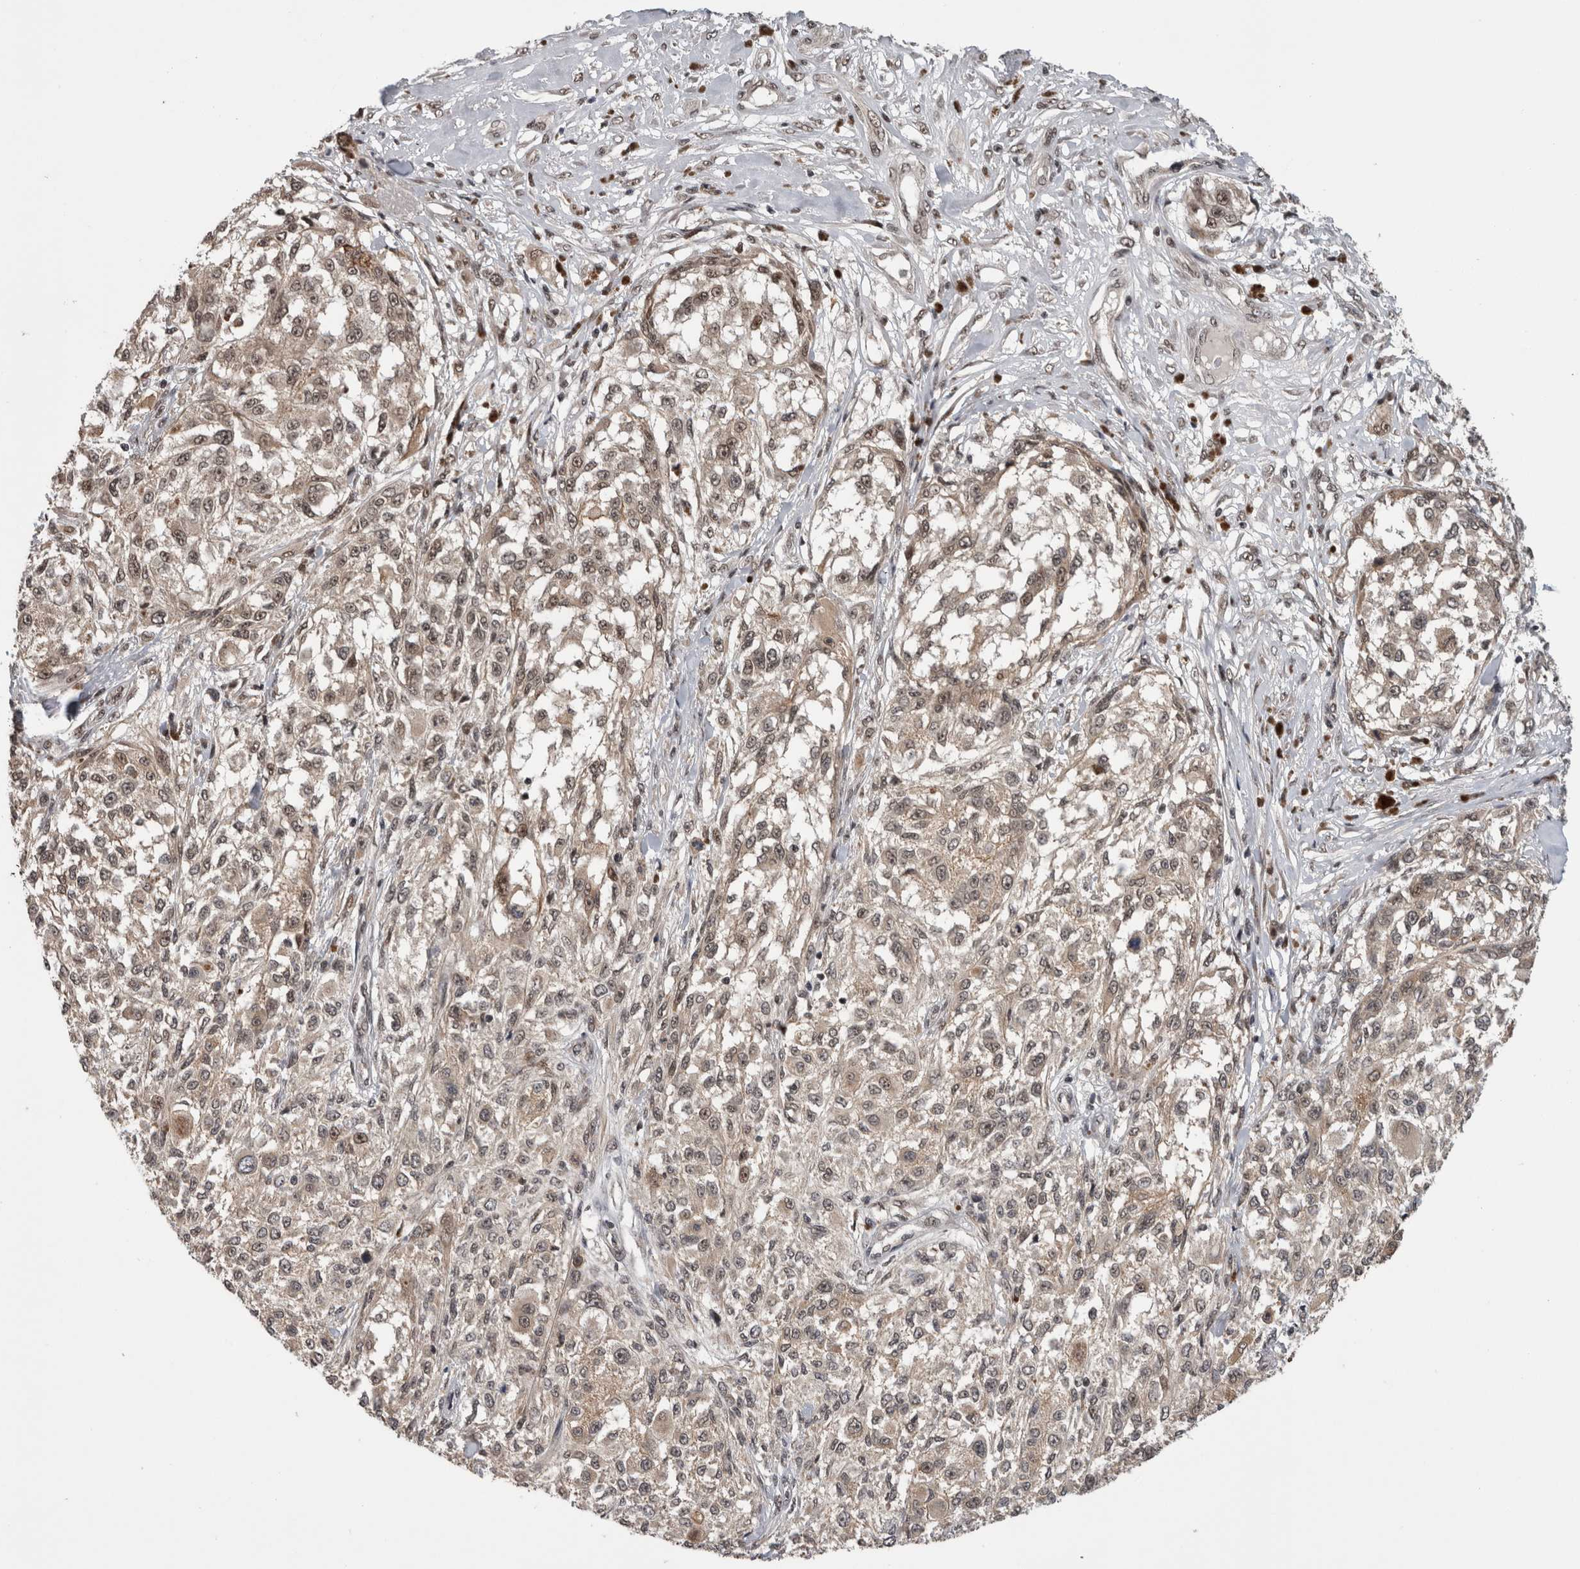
{"staining": {"intensity": "weak", "quantity": "<25%", "location": "cytoplasmic/membranous,nuclear"}, "tissue": "melanoma", "cell_type": "Tumor cells", "image_type": "cancer", "snomed": [{"axis": "morphology", "description": "Necrosis, NOS"}, {"axis": "morphology", "description": "Malignant melanoma, NOS"}, {"axis": "topography", "description": "Skin"}], "caption": "Immunohistochemical staining of melanoma exhibits no significant positivity in tumor cells.", "gene": "CPSF2", "patient": {"sex": "female", "age": 87}}